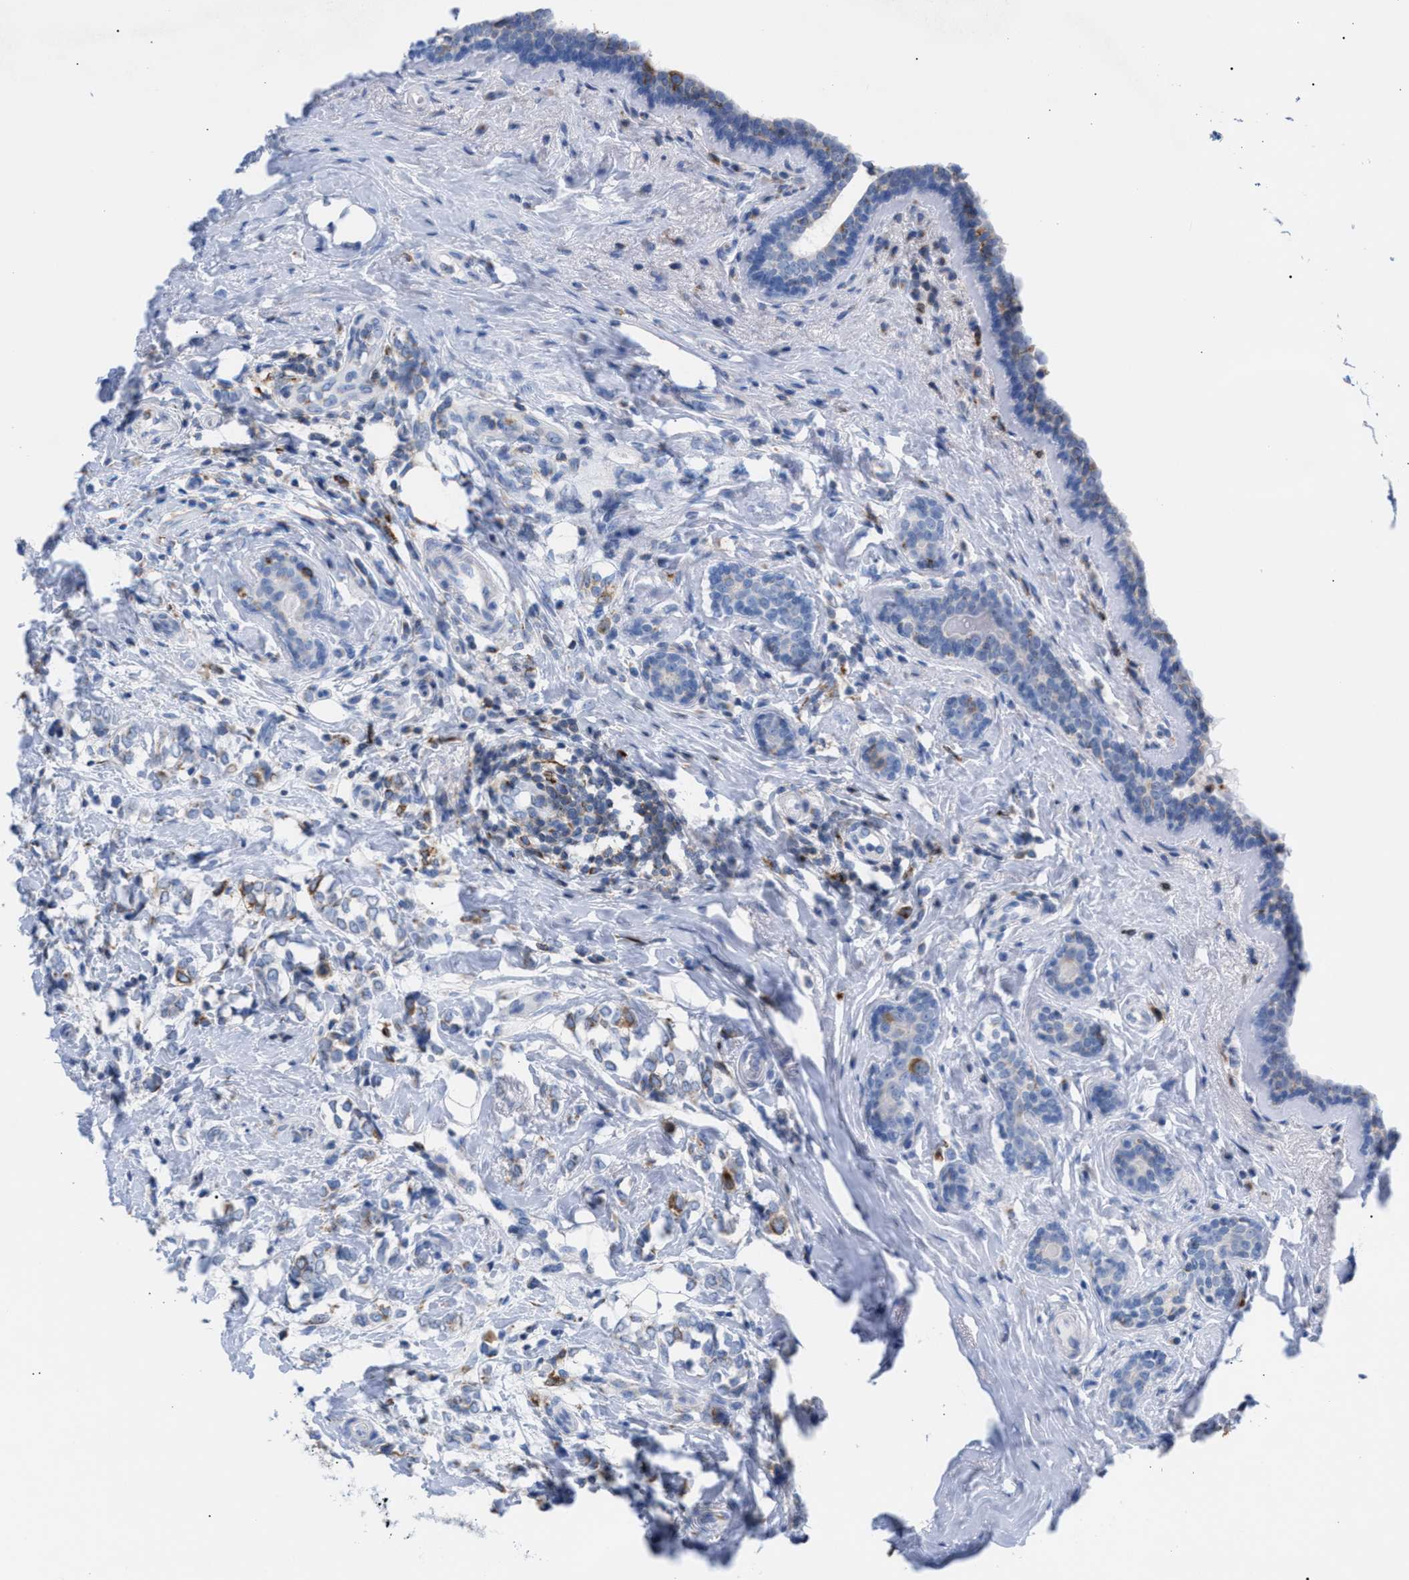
{"staining": {"intensity": "moderate", "quantity": "<25%", "location": "cytoplasmic/membranous"}, "tissue": "breast cancer", "cell_type": "Tumor cells", "image_type": "cancer", "snomed": [{"axis": "morphology", "description": "Normal tissue, NOS"}, {"axis": "morphology", "description": "Lobular carcinoma"}, {"axis": "topography", "description": "Breast"}], "caption": "A brown stain shows moderate cytoplasmic/membranous positivity of a protein in breast lobular carcinoma tumor cells.", "gene": "TACC3", "patient": {"sex": "female", "age": 47}}